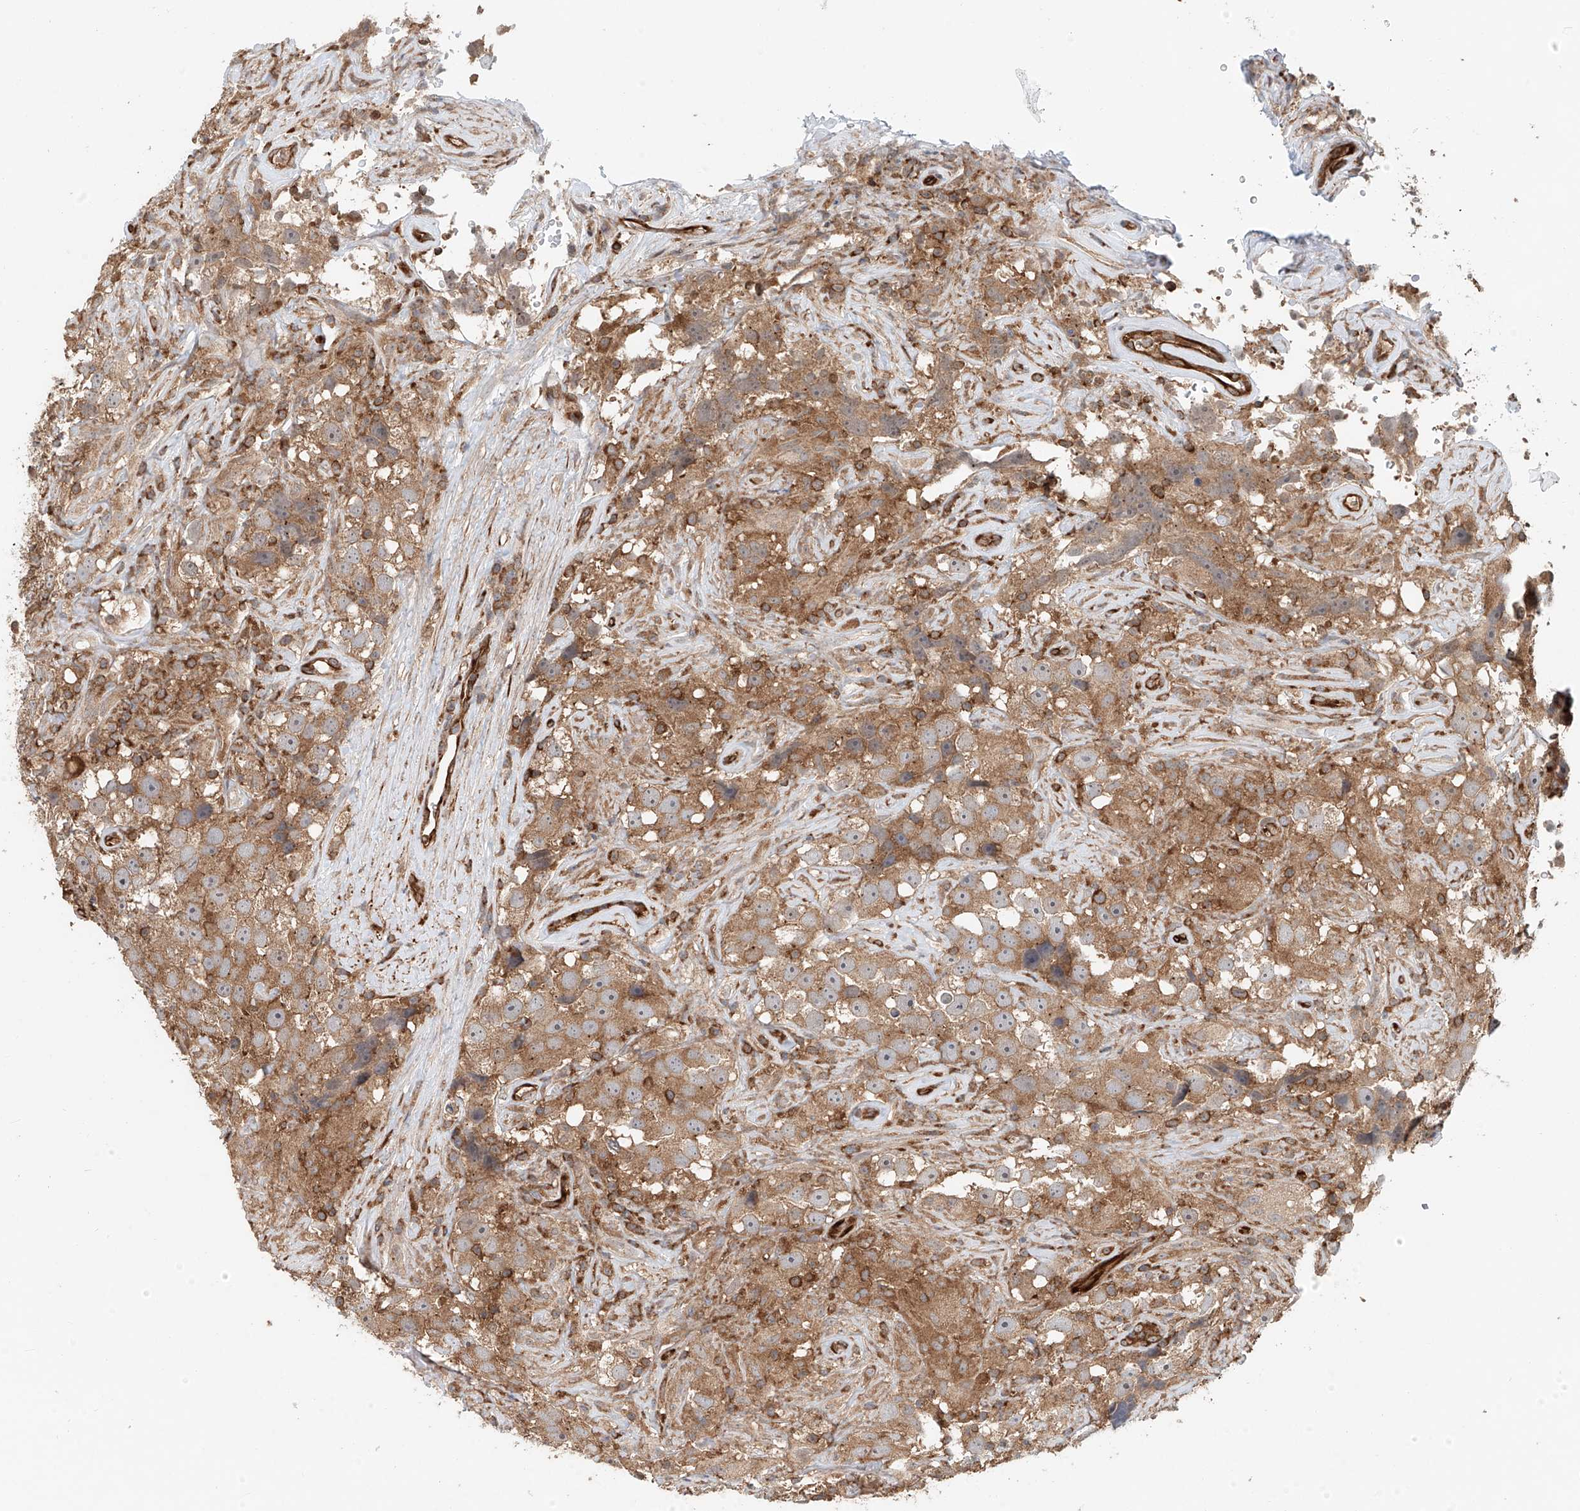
{"staining": {"intensity": "moderate", "quantity": ">75%", "location": "cytoplasmic/membranous"}, "tissue": "testis cancer", "cell_type": "Tumor cells", "image_type": "cancer", "snomed": [{"axis": "morphology", "description": "Seminoma, NOS"}, {"axis": "topography", "description": "Testis"}], "caption": "A brown stain shows moderate cytoplasmic/membranous staining of a protein in human testis cancer tumor cells. (brown staining indicates protein expression, while blue staining denotes nuclei).", "gene": "FRYL", "patient": {"sex": "male", "age": 49}}